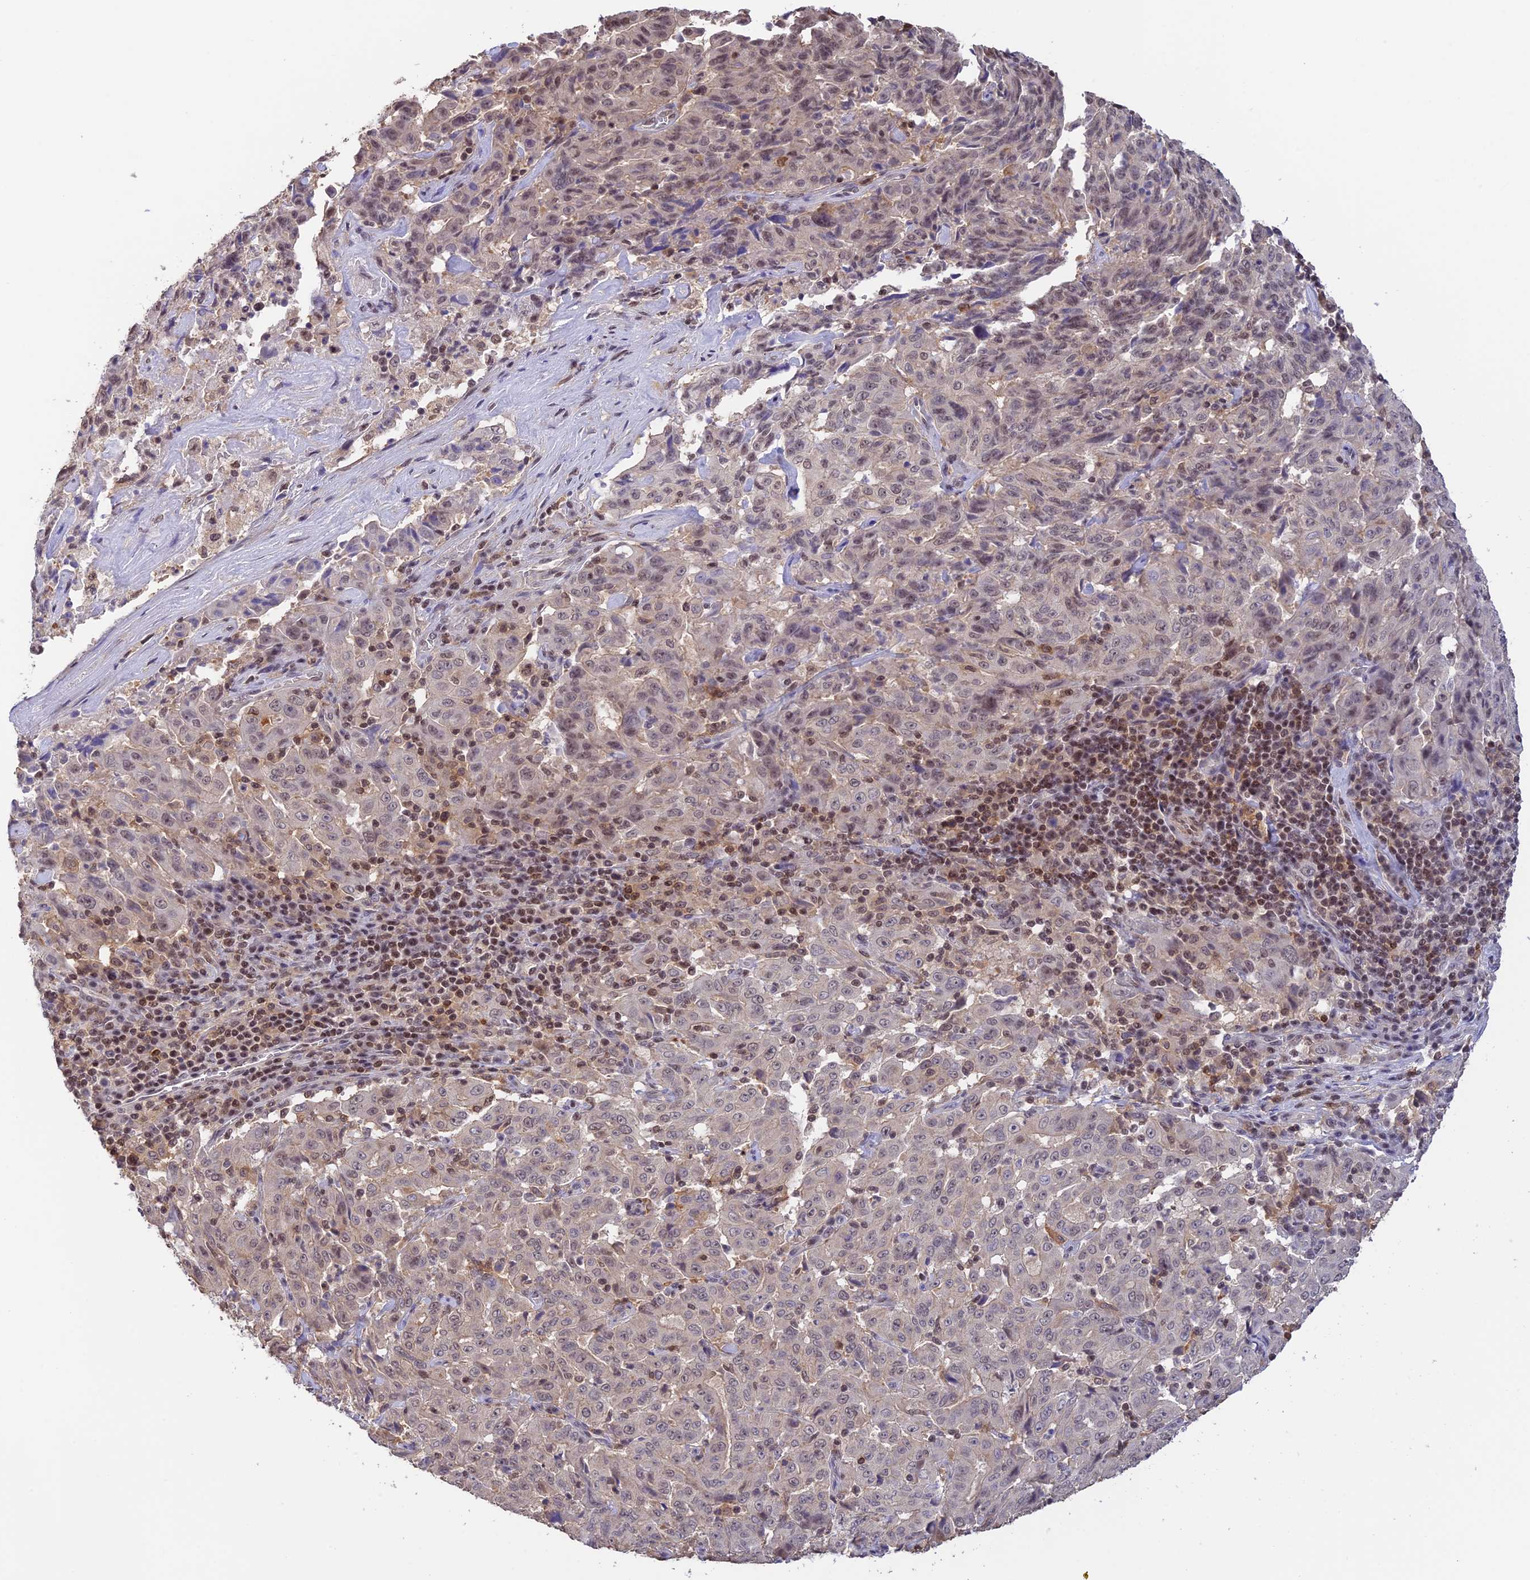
{"staining": {"intensity": "moderate", "quantity": "25%-75%", "location": "nuclear"}, "tissue": "pancreatic cancer", "cell_type": "Tumor cells", "image_type": "cancer", "snomed": [{"axis": "morphology", "description": "Adenocarcinoma, NOS"}, {"axis": "topography", "description": "Pancreas"}], "caption": "The image demonstrates a brown stain indicating the presence of a protein in the nuclear of tumor cells in pancreatic cancer.", "gene": "THAP11", "patient": {"sex": "male", "age": 63}}